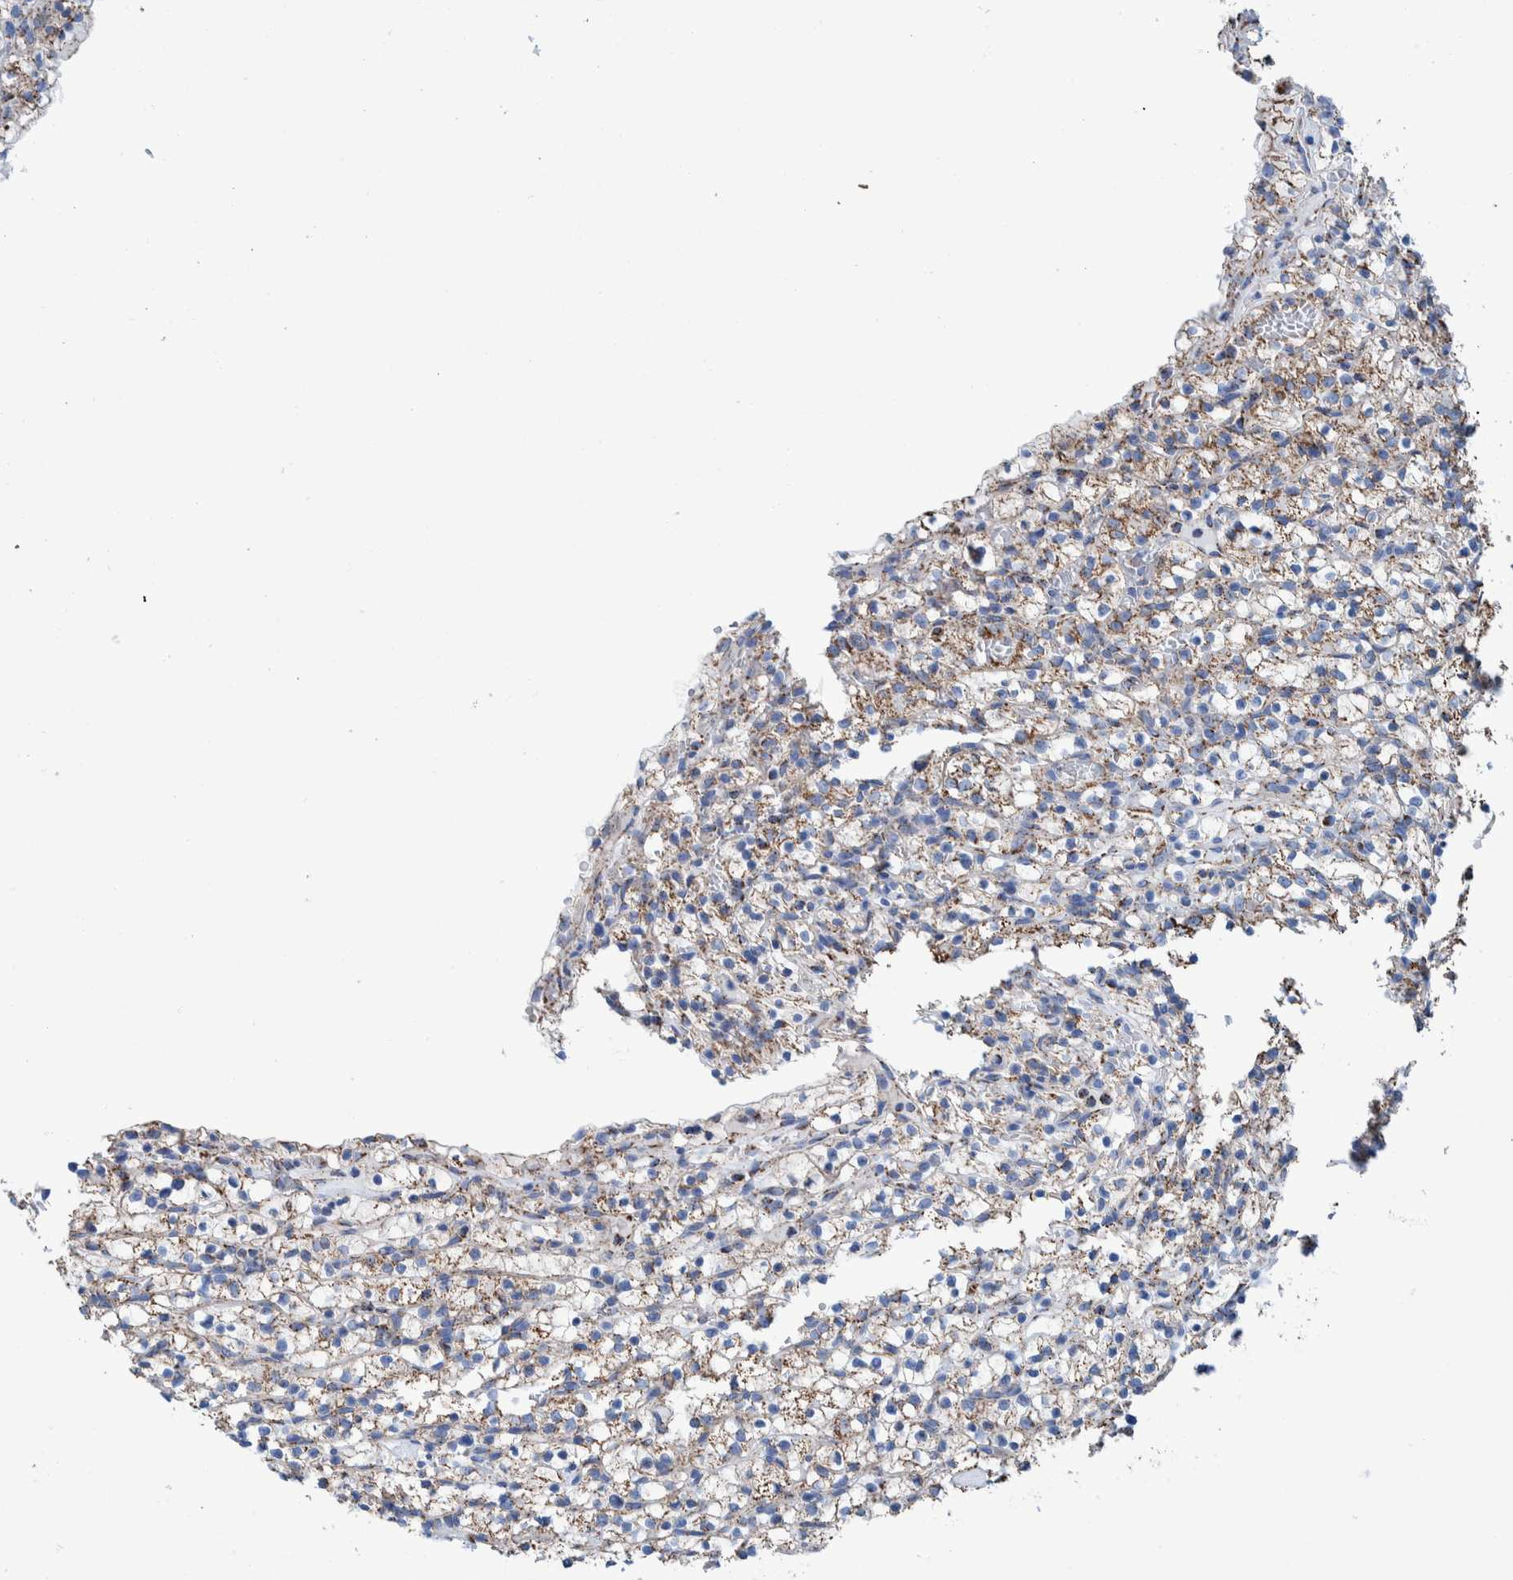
{"staining": {"intensity": "moderate", "quantity": ">75%", "location": "cytoplasmic/membranous"}, "tissue": "renal cancer", "cell_type": "Tumor cells", "image_type": "cancer", "snomed": [{"axis": "morphology", "description": "Adenocarcinoma, NOS"}, {"axis": "topography", "description": "Kidney"}], "caption": "The image shows a brown stain indicating the presence of a protein in the cytoplasmic/membranous of tumor cells in renal cancer (adenocarcinoma).", "gene": "DECR1", "patient": {"sex": "female", "age": 57}}